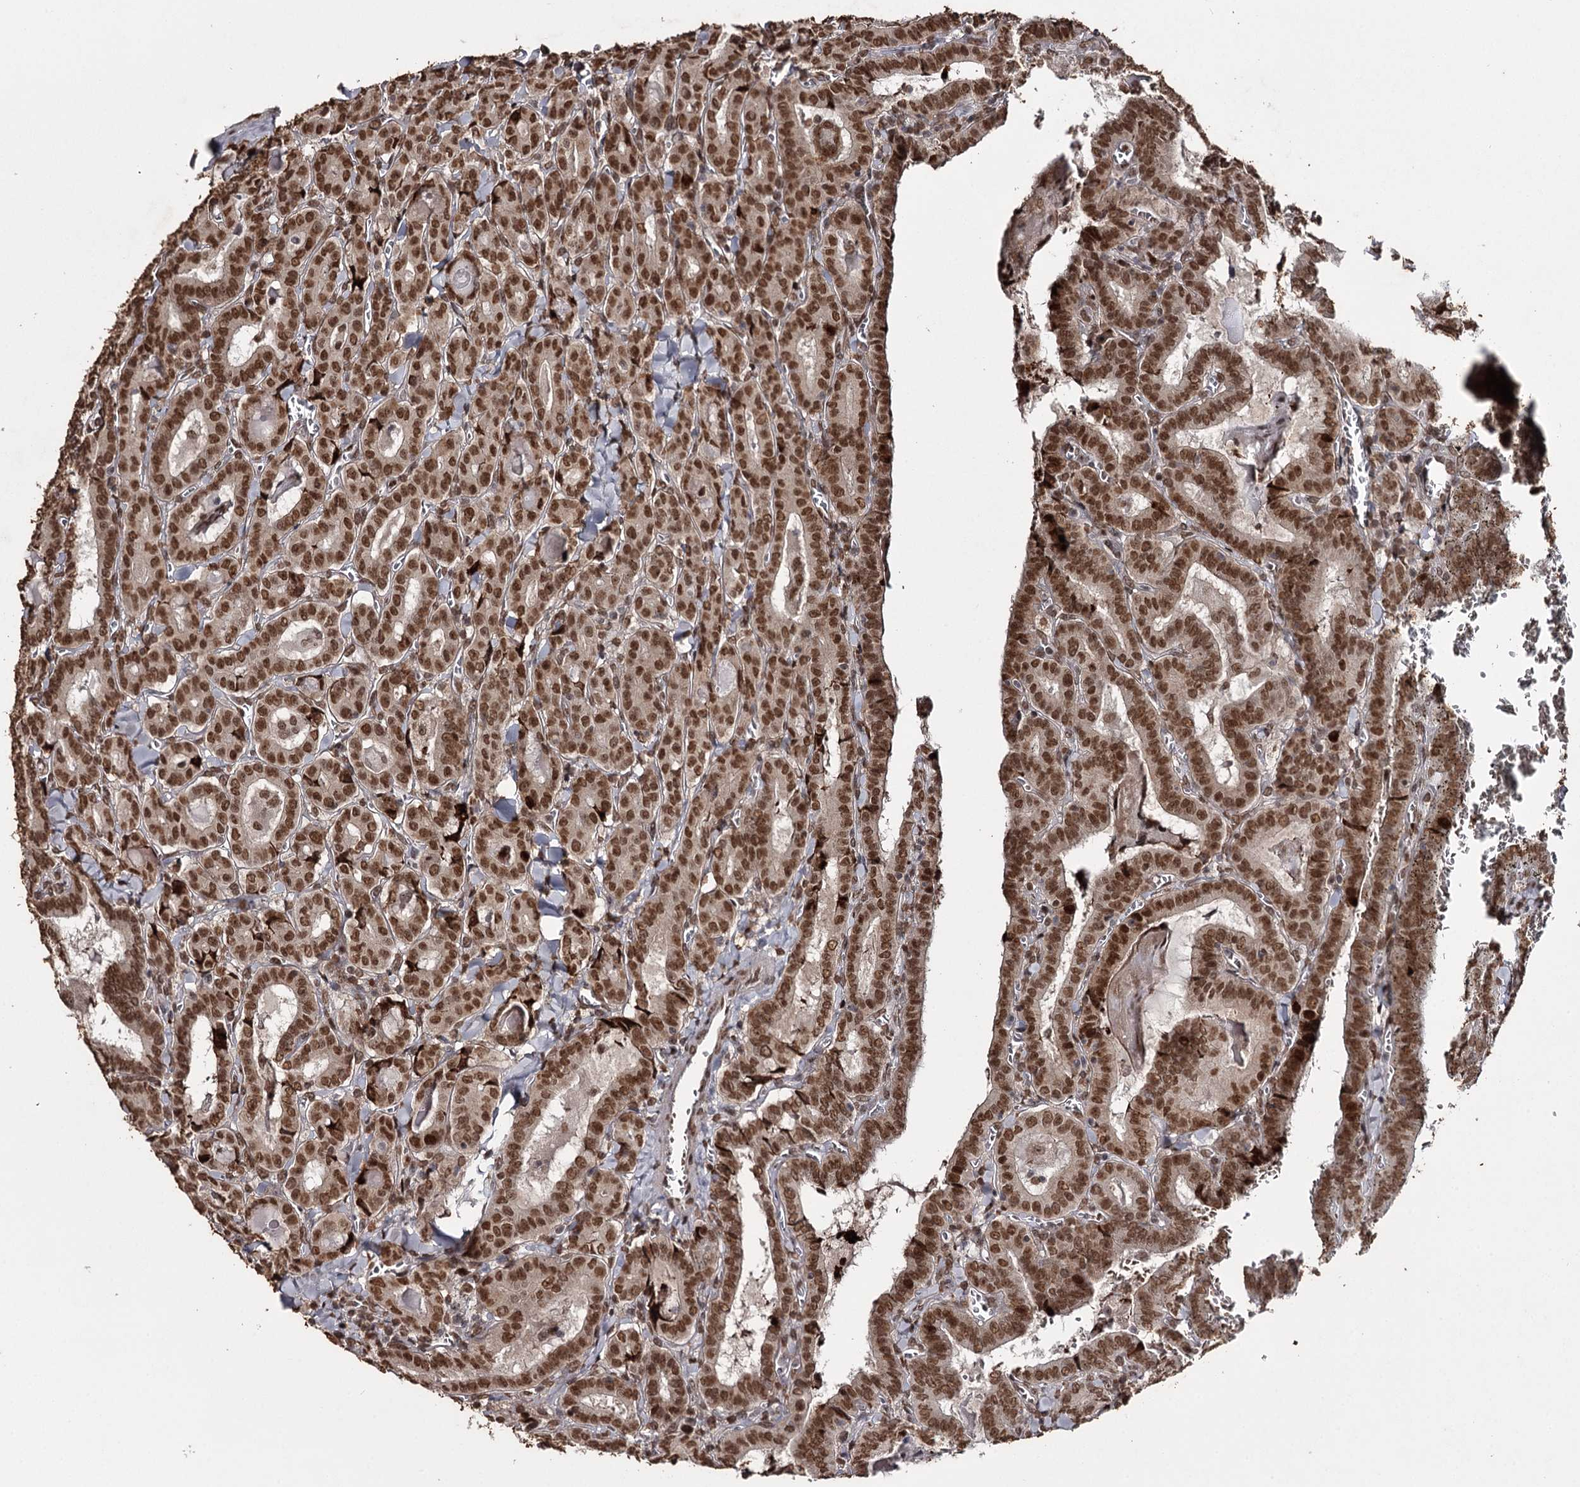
{"staining": {"intensity": "strong", "quantity": ">75%", "location": "cytoplasmic/membranous,nuclear"}, "tissue": "thyroid cancer", "cell_type": "Tumor cells", "image_type": "cancer", "snomed": [{"axis": "morphology", "description": "Papillary adenocarcinoma, NOS"}, {"axis": "topography", "description": "Thyroid gland"}], "caption": "IHC of human thyroid papillary adenocarcinoma demonstrates high levels of strong cytoplasmic/membranous and nuclear staining in about >75% of tumor cells.", "gene": "THYN1", "patient": {"sex": "female", "age": 72}}